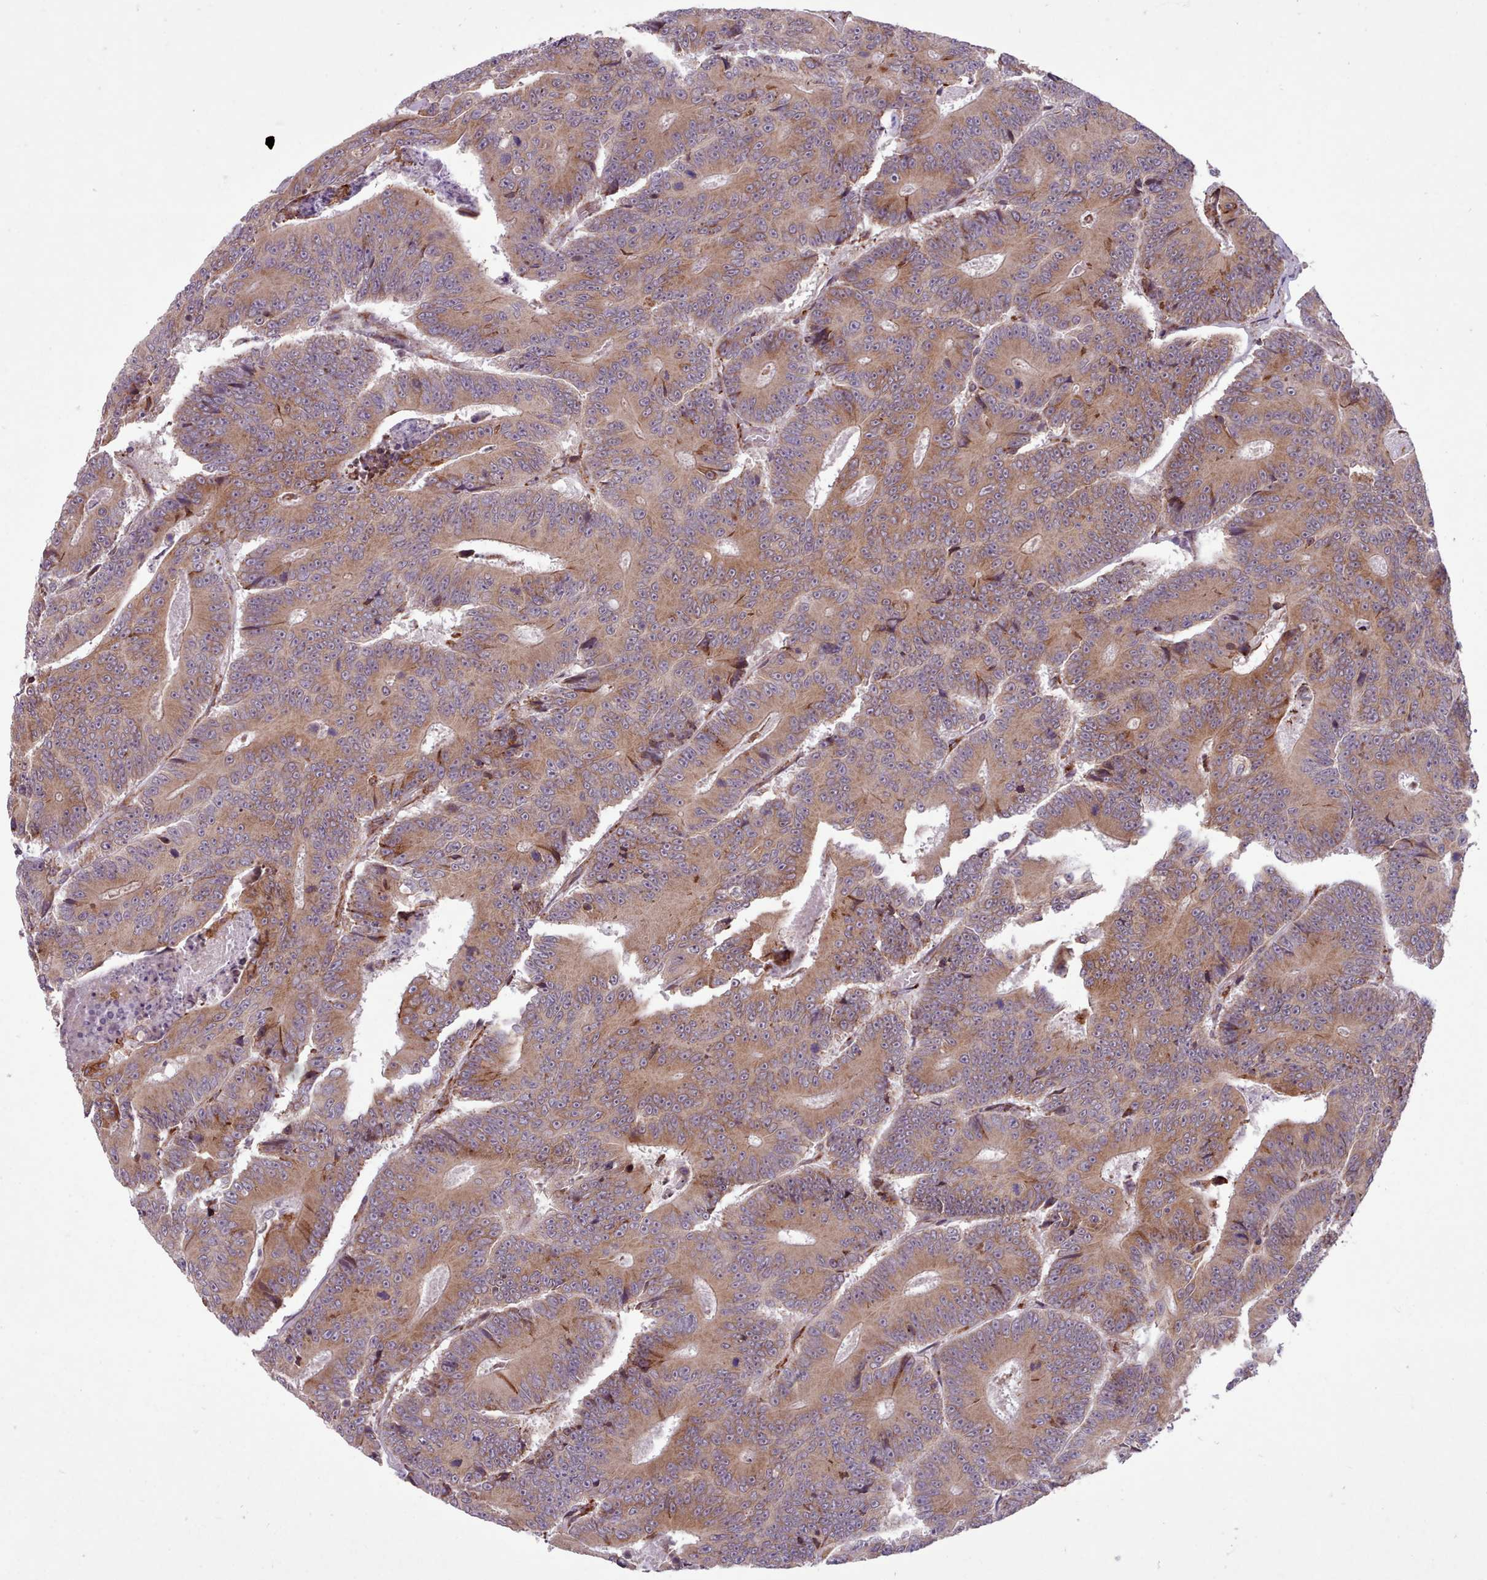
{"staining": {"intensity": "moderate", "quantity": ">75%", "location": "cytoplasmic/membranous"}, "tissue": "colorectal cancer", "cell_type": "Tumor cells", "image_type": "cancer", "snomed": [{"axis": "morphology", "description": "Adenocarcinoma, NOS"}, {"axis": "topography", "description": "Colon"}], "caption": "Immunohistochemical staining of human adenocarcinoma (colorectal) displays moderate cytoplasmic/membranous protein expression in about >75% of tumor cells.", "gene": "TTLL3", "patient": {"sex": "male", "age": 83}}